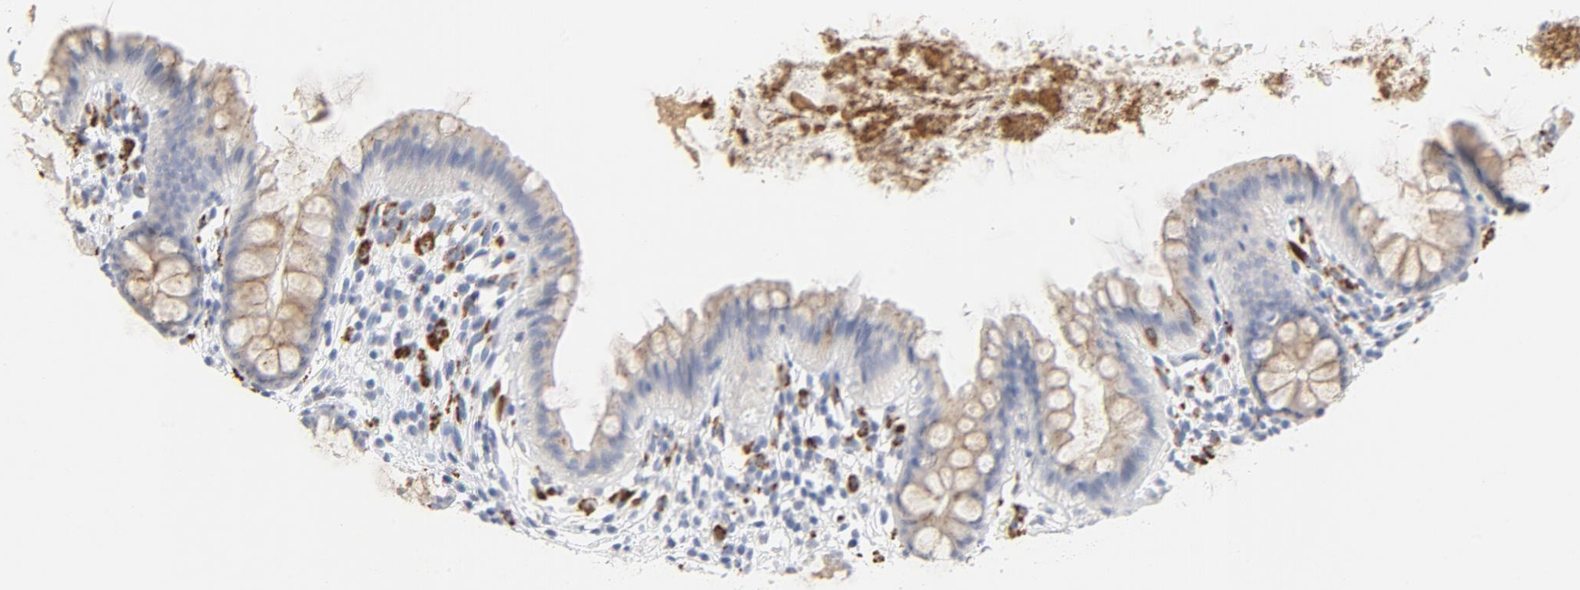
{"staining": {"intensity": "negative", "quantity": "none", "location": "none"}, "tissue": "colon", "cell_type": "Endothelial cells", "image_type": "normal", "snomed": [{"axis": "morphology", "description": "Normal tissue, NOS"}, {"axis": "topography", "description": "Smooth muscle"}, {"axis": "topography", "description": "Colon"}], "caption": "Endothelial cells show no significant protein staining in normal colon.", "gene": "MAGEB17", "patient": {"sex": "male", "age": 67}}